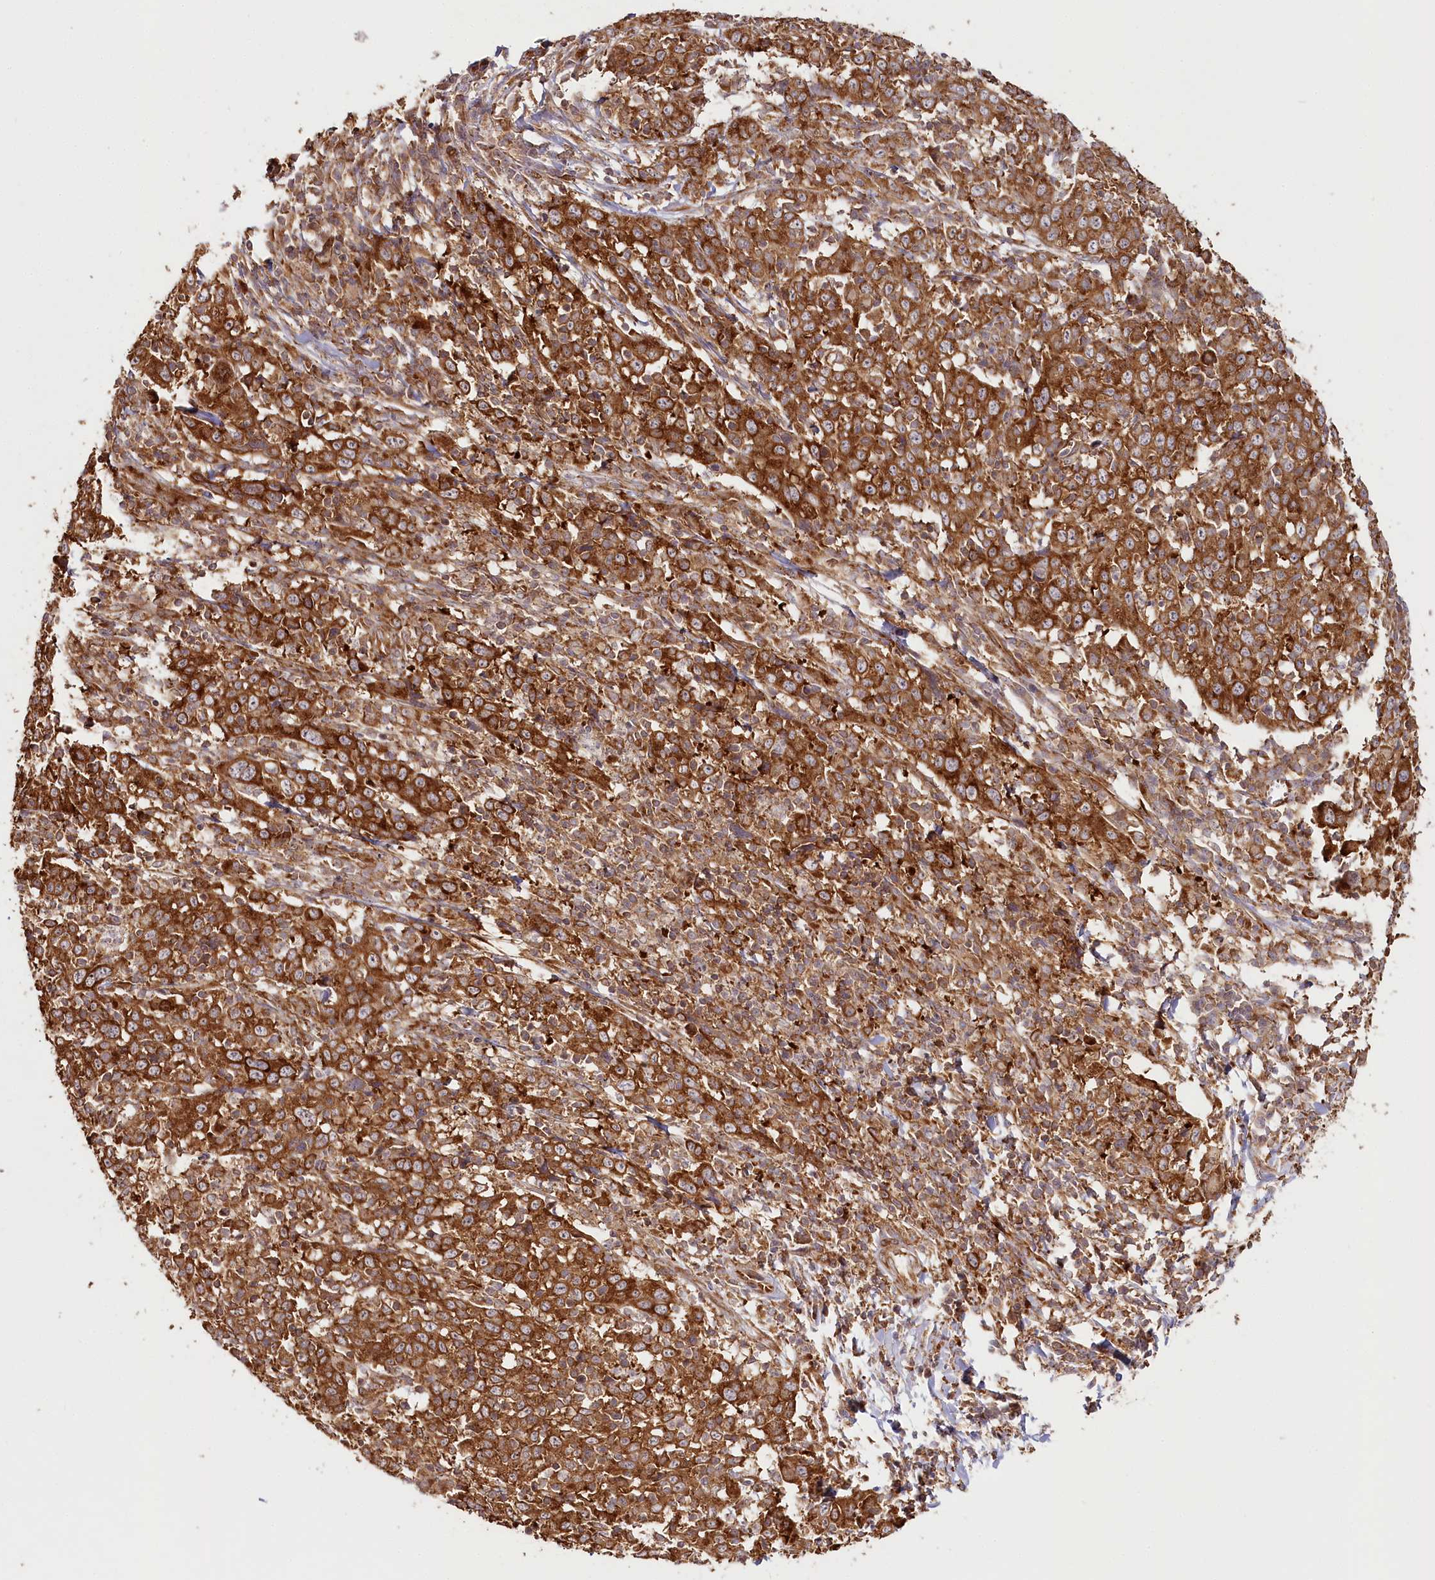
{"staining": {"intensity": "strong", "quantity": ">75%", "location": "cytoplasmic/membranous"}, "tissue": "cervical cancer", "cell_type": "Tumor cells", "image_type": "cancer", "snomed": [{"axis": "morphology", "description": "Squamous cell carcinoma, NOS"}, {"axis": "topography", "description": "Cervix"}], "caption": "Squamous cell carcinoma (cervical) stained for a protein (brown) reveals strong cytoplasmic/membranous positive expression in about >75% of tumor cells.", "gene": "OTUD4", "patient": {"sex": "female", "age": 46}}